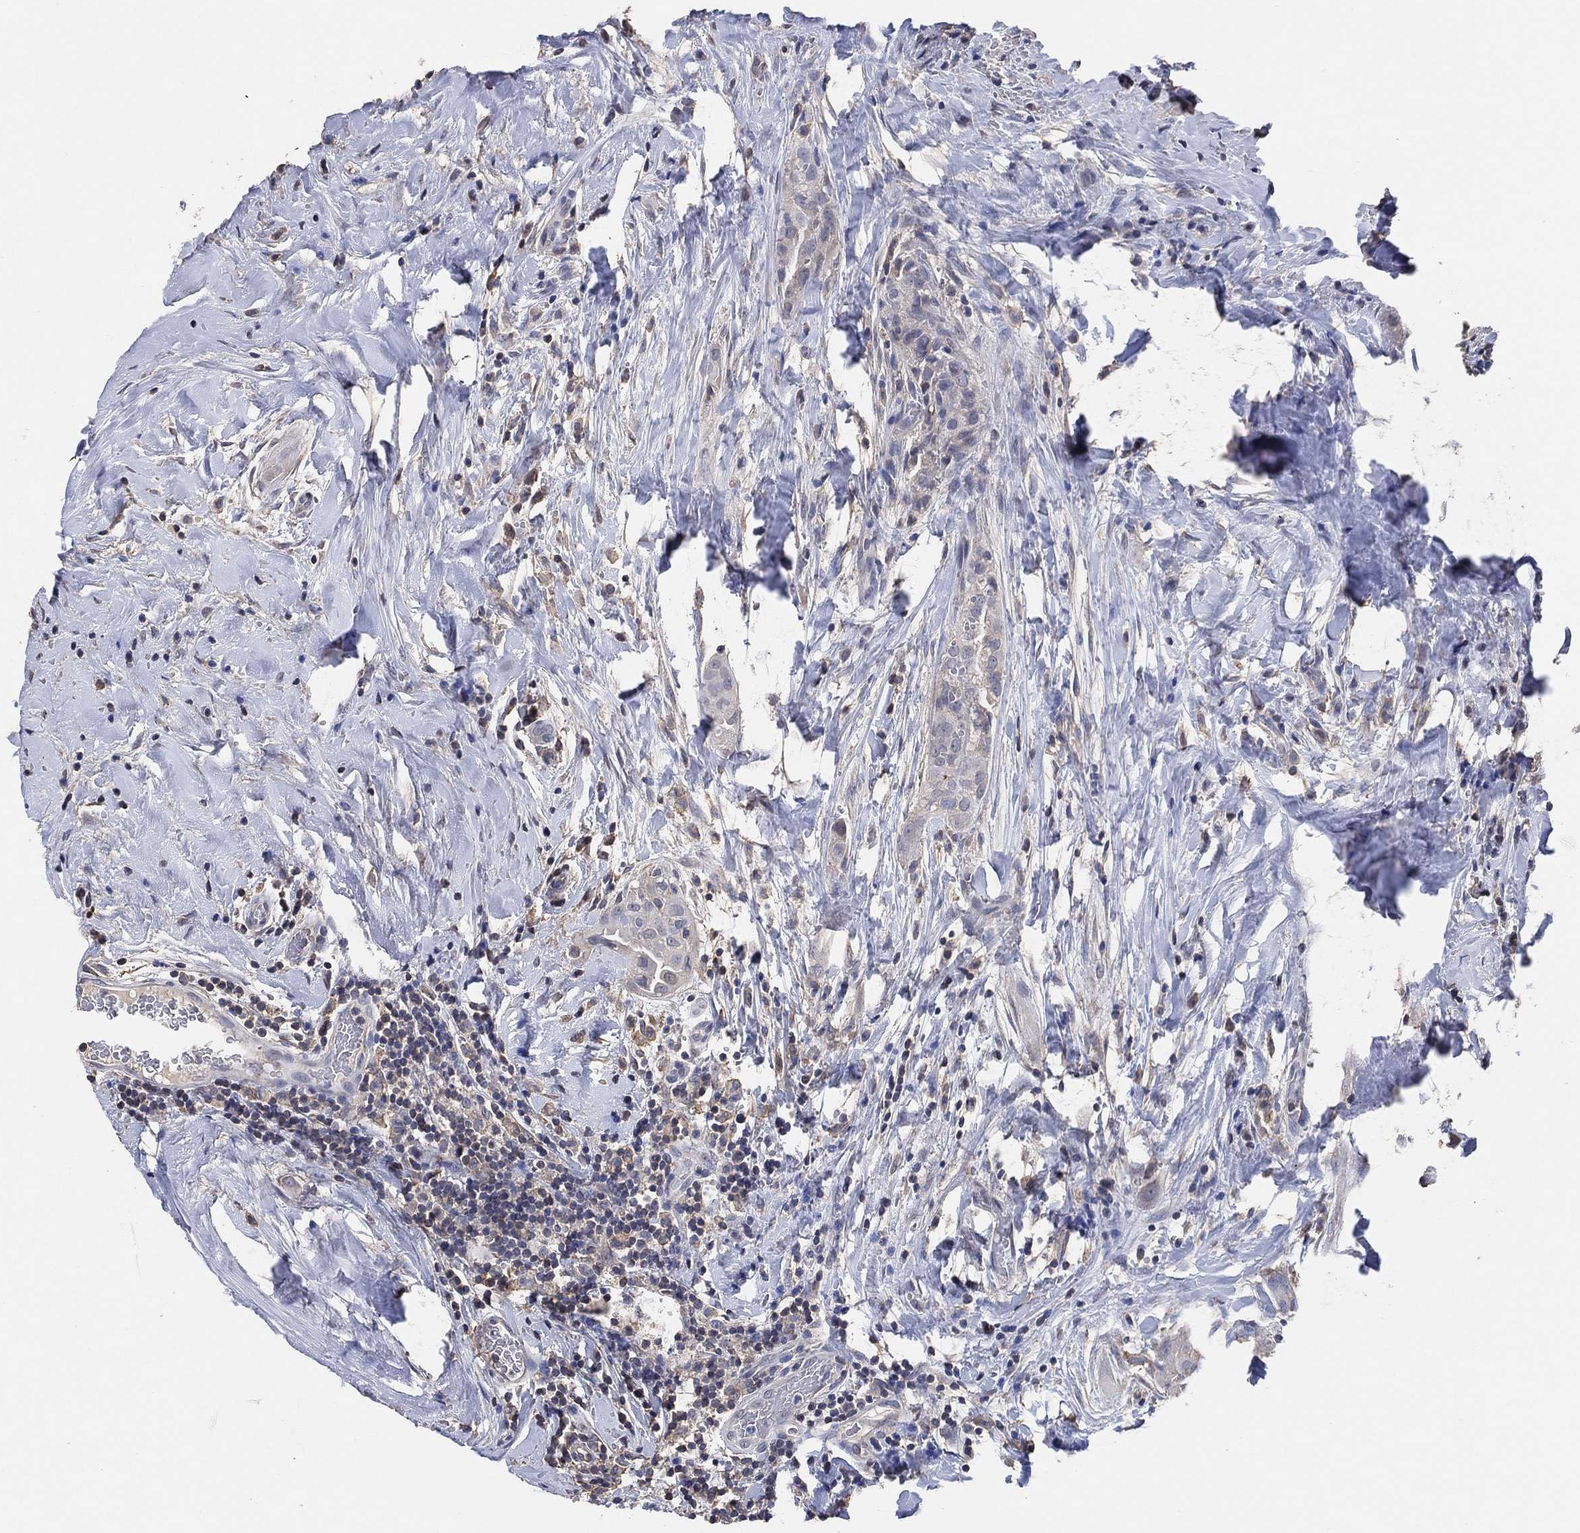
{"staining": {"intensity": "negative", "quantity": "none", "location": "none"}, "tissue": "thyroid cancer", "cell_type": "Tumor cells", "image_type": "cancer", "snomed": [{"axis": "morphology", "description": "Papillary adenocarcinoma, NOS"}, {"axis": "topography", "description": "Thyroid gland"}], "caption": "A micrograph of human thyroid cancer is negative for staining in tumor cells.", "gene": "KLK5", "patient": {"sex": "male", "age": 61}}